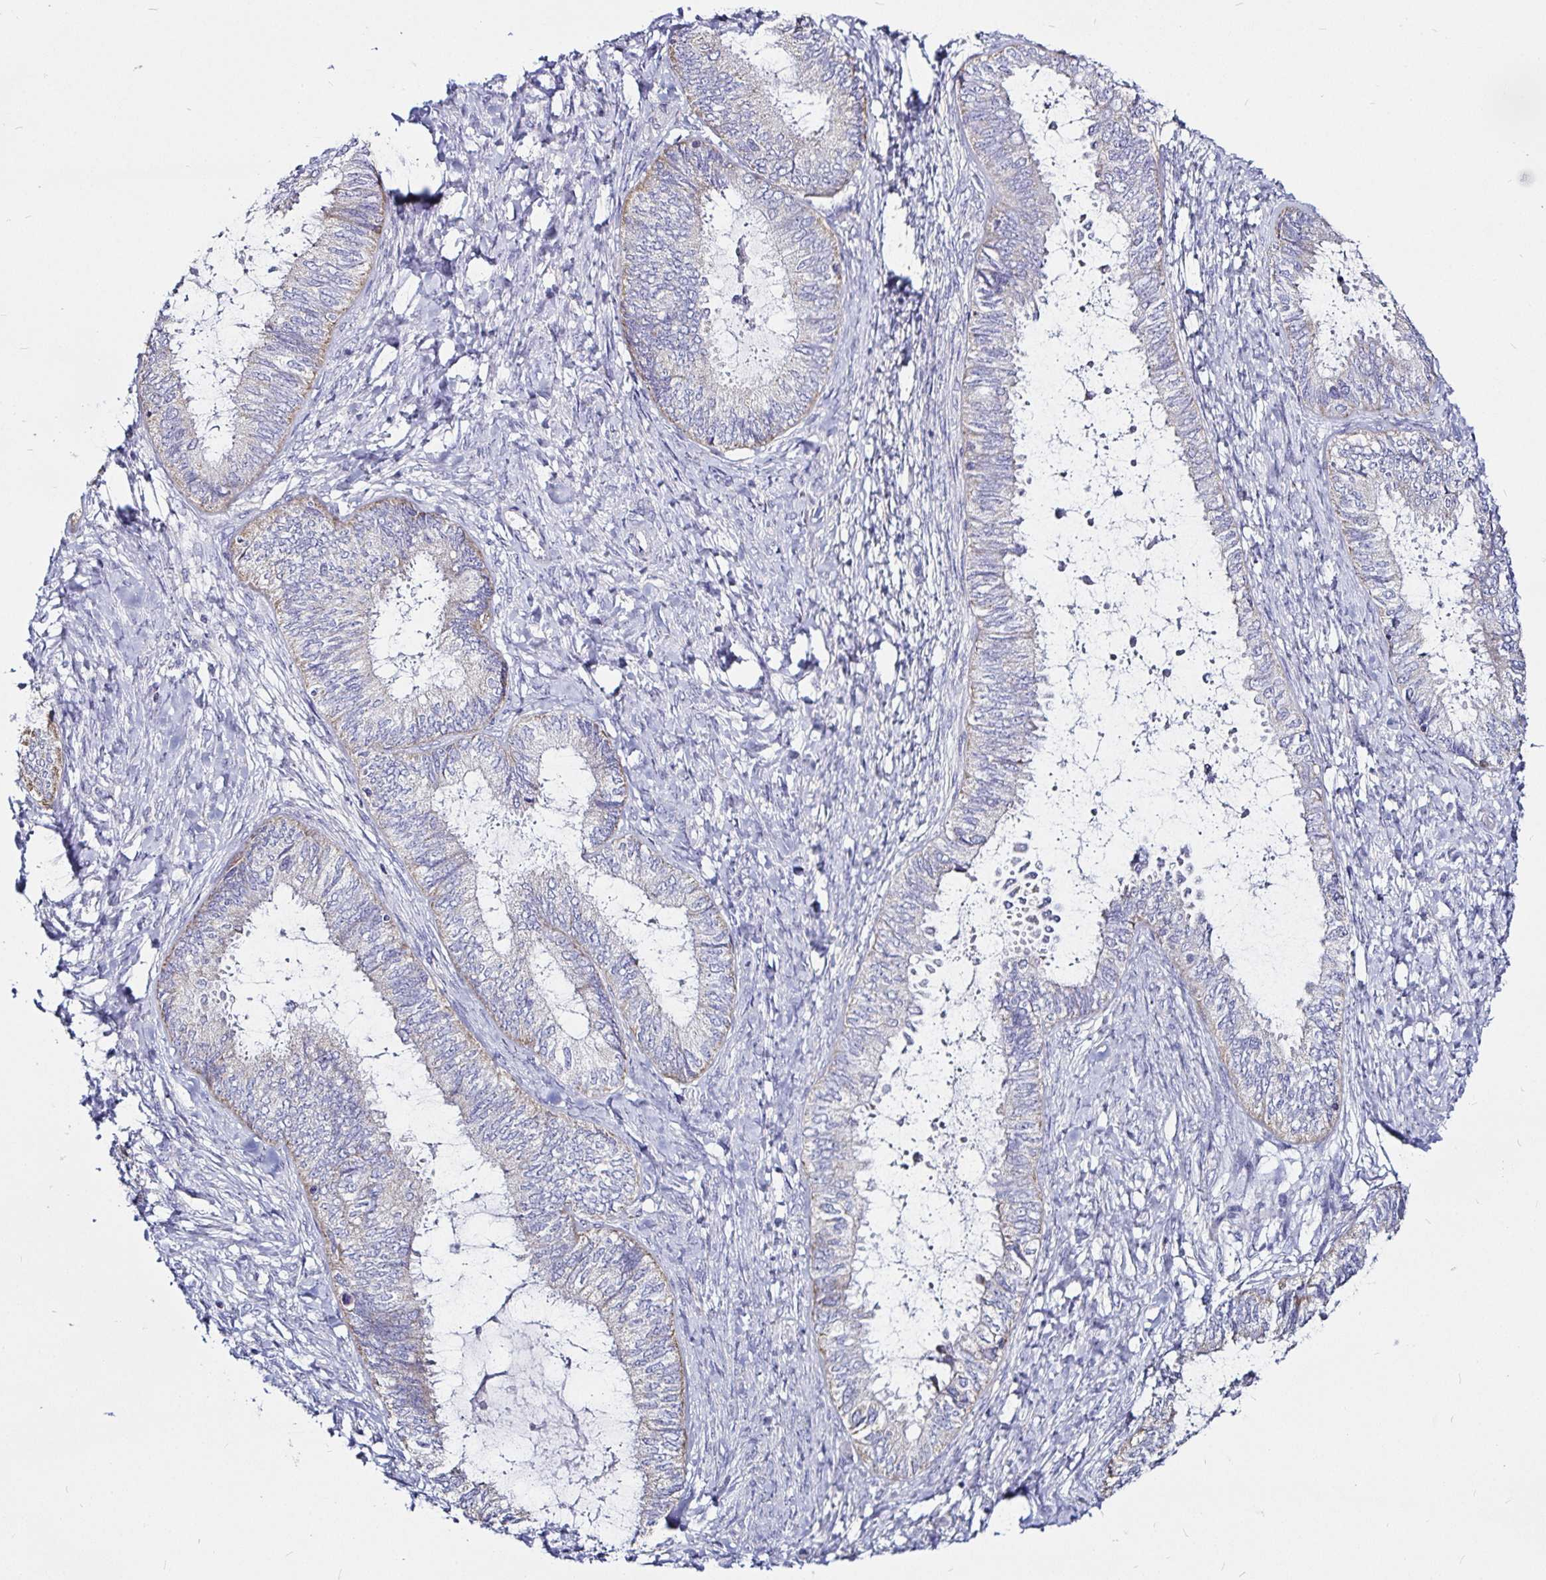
{"staining": {"intensity": "weak", "quantity": "<25%", "location": "cytoplasmic/membranous"}, "tissue": "ovarian cancer", "cell_type": "Tumor cells", "image_type": "cancer", "snomed": [{"axis": "morphology", "description": "Carcinoma, endometroid"}, {"axis": "topography", "description": "Ovary"}], "caption": "The image reveals no significant positivity in tumor cells of ovarian endometroid carcinoma. The staining was performed using DAB to visualize the protein expression in brown, while the nuclei were stained in blue with hematoxylin (Magnification: 20x).", "gene": "PGAM2", "patient": {"sex": "female", "age": 70}}